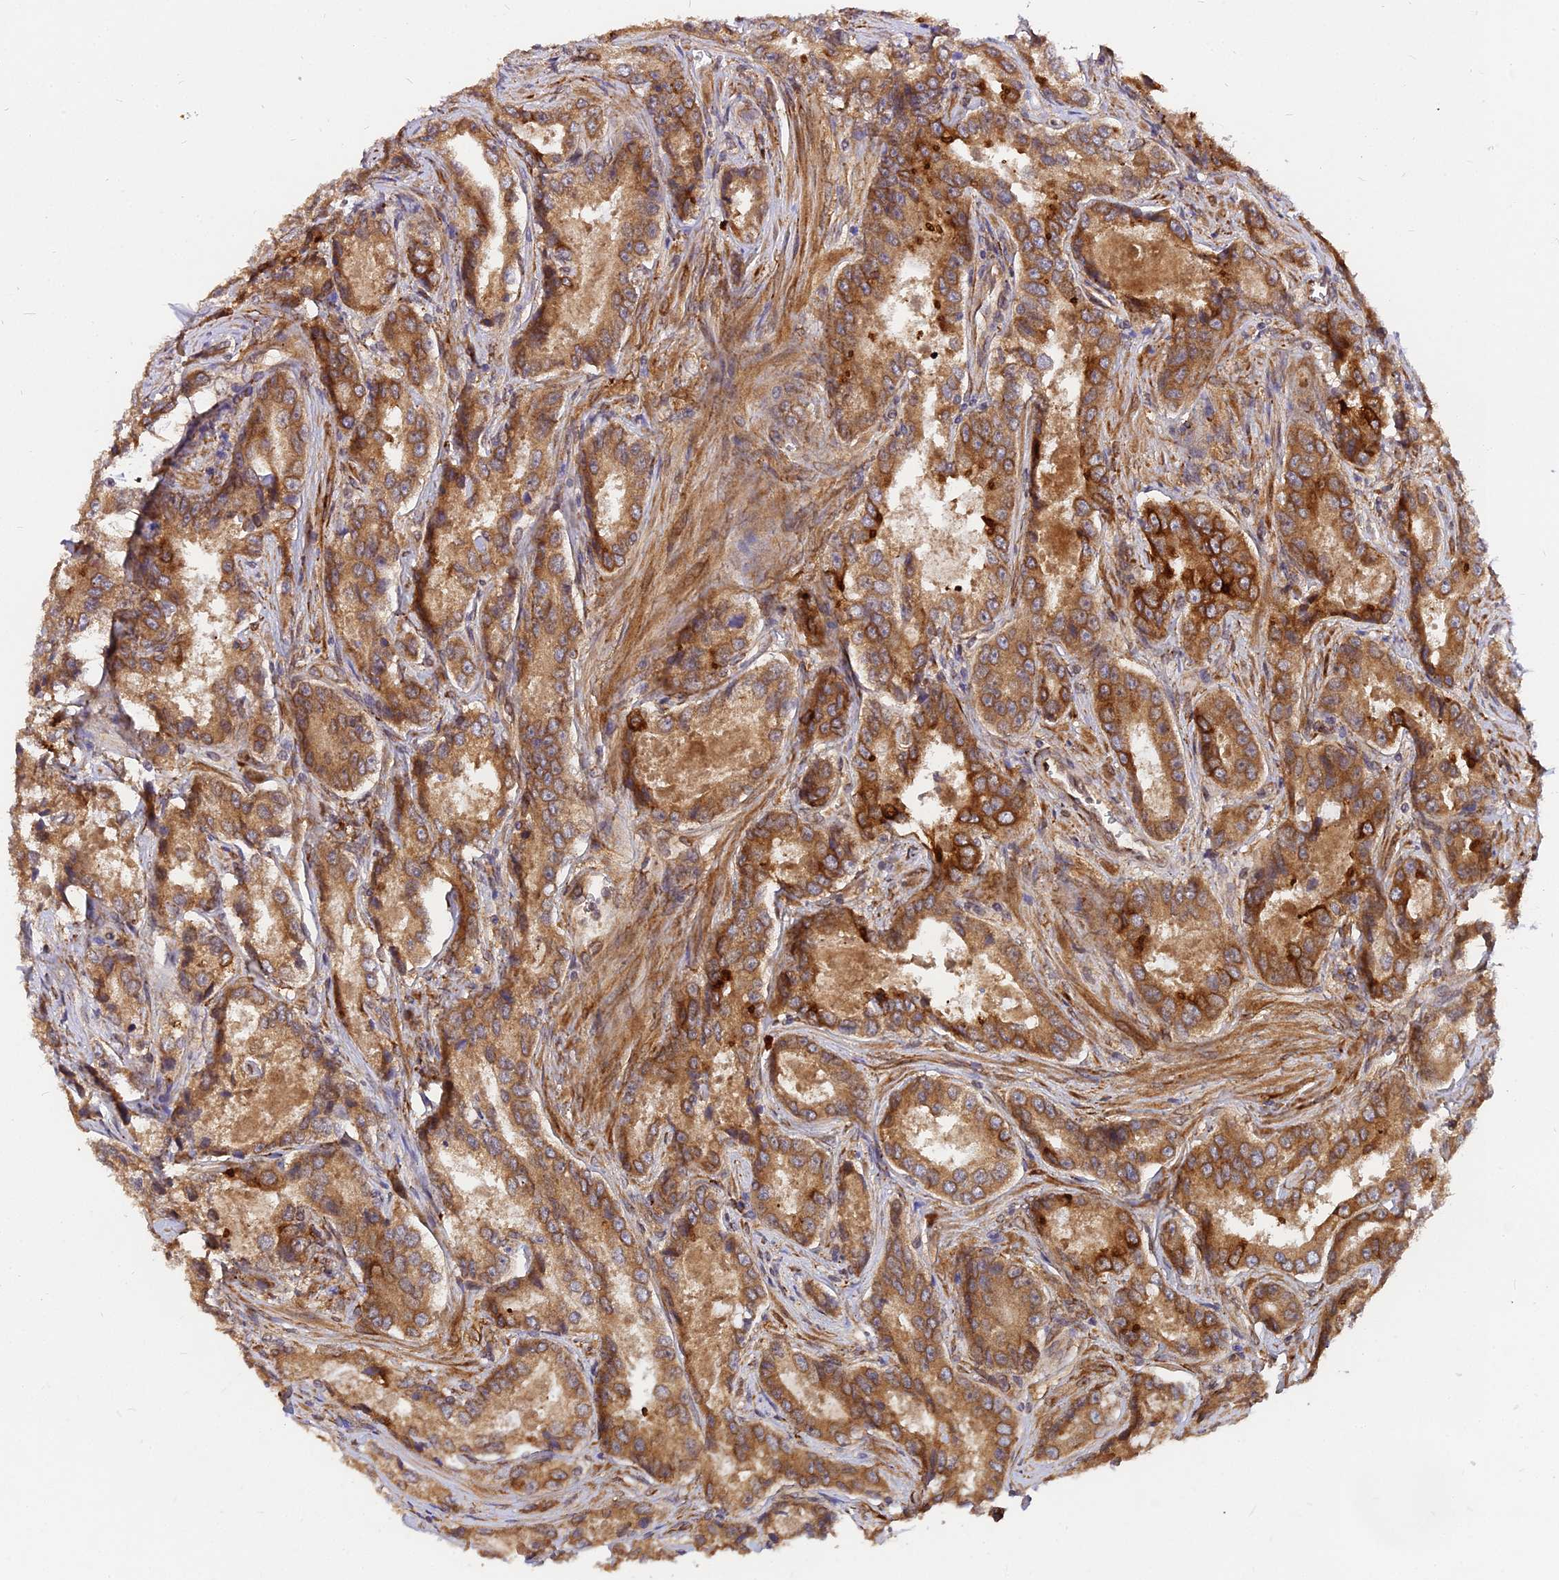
{"staining": {"intensity": "moderate", "quantity": ">75%", "location": "cytoplasmic/membranous"}, "tissue": "prostate cancer", "cell_type": "Tumor cells", "image_type": "cancer", "snomed": [{"axis": "morphology", "description": "Adenocarcinoma, Low grade"}, {"axis": "topography", "description": "Prostate"}], "caption": "Approximately >75% of tumor cells in adenocarcinoma (low-grade) (prostate) display moderate cytoplasmic/membranous protein expression as visualized by brown immunohistochemical staining.", "gene": "PDE4D", "patient": {"sex": "male", "age": 68}}